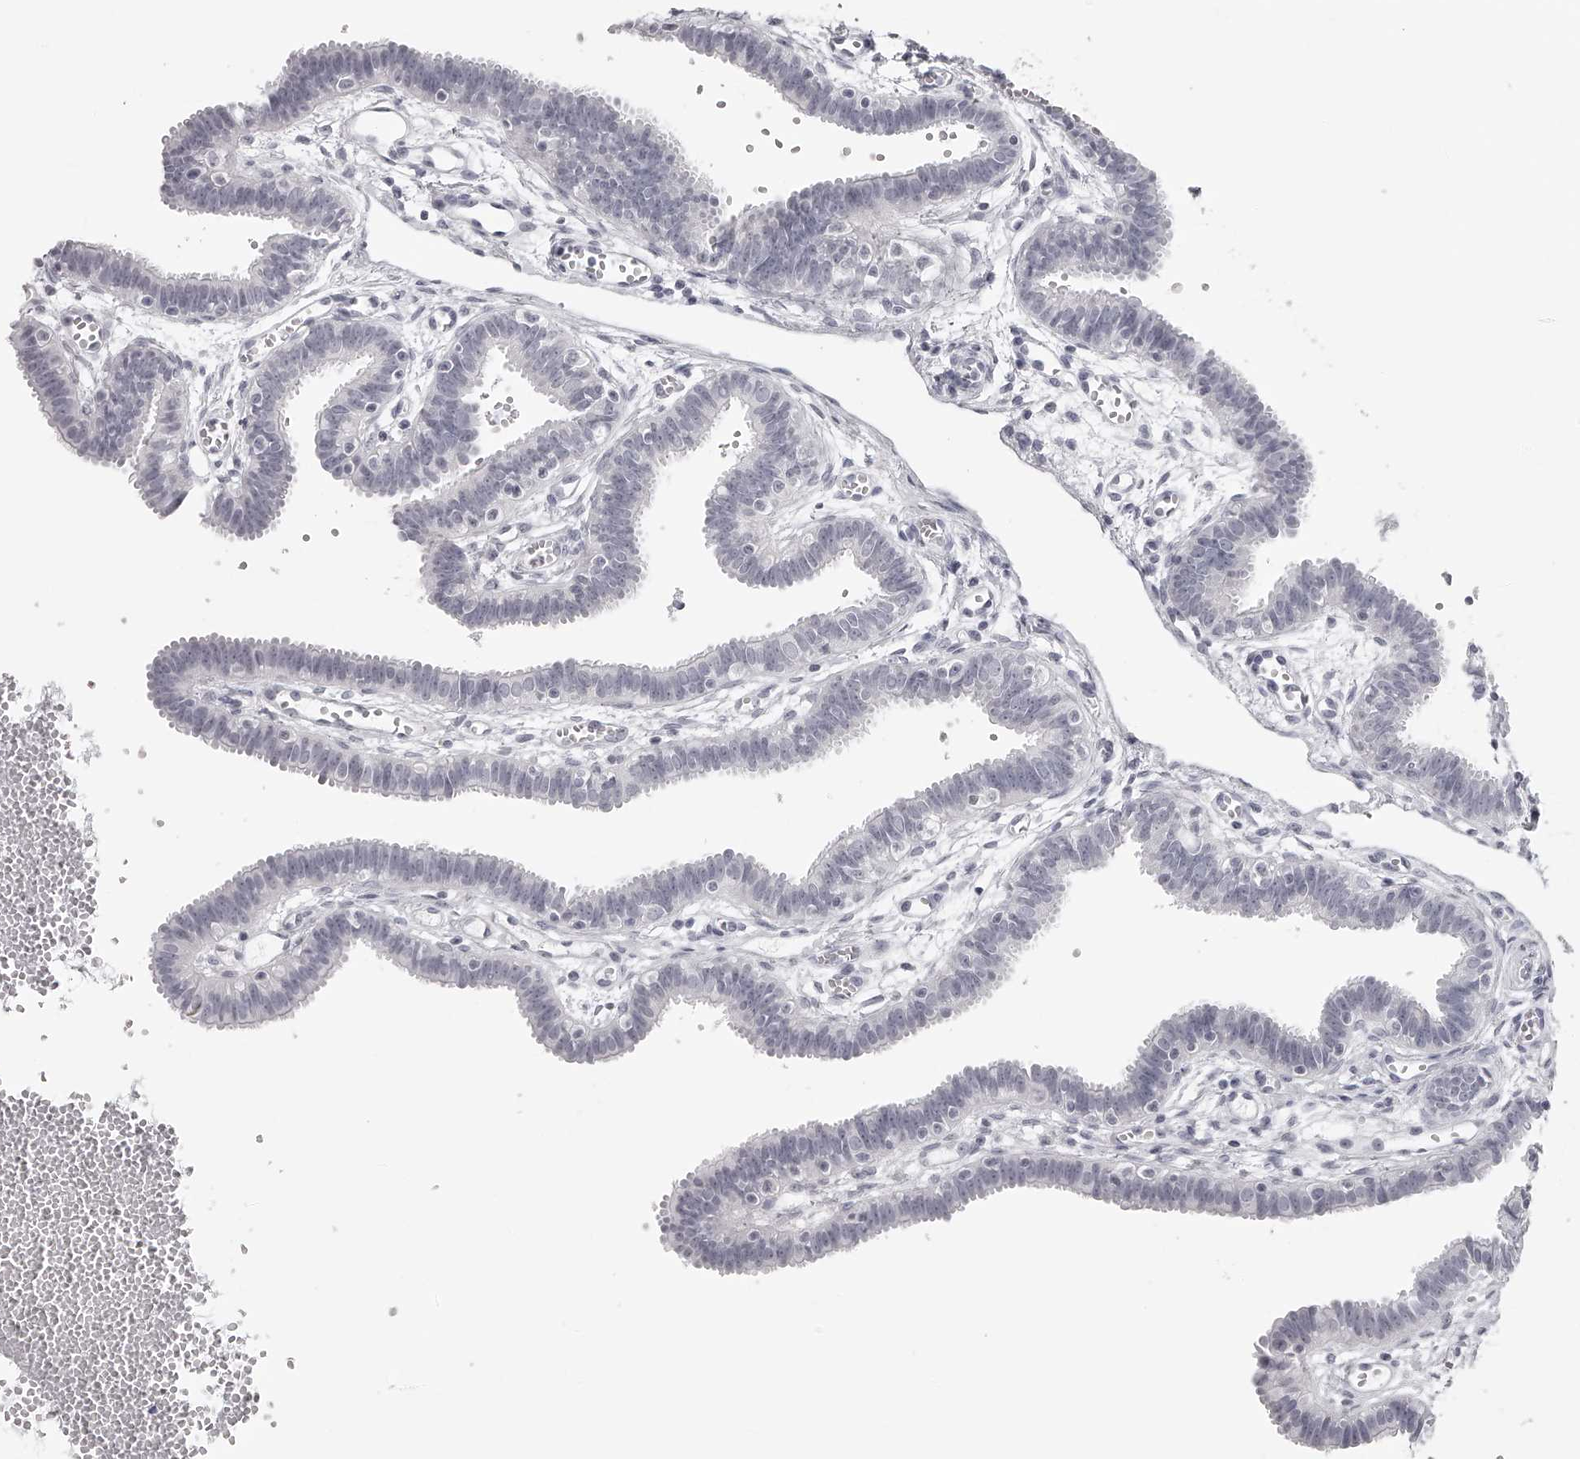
{"staining": {"intensity": "negative", "quantity": "none", "location": "none"}, "tissue": "fallopian tube", "cell_type": "Glandular cells", "image_type": "normal", "snomed": [{"axis": "morphology", "description": "Normal tissue, NOS"}, {"axis": "topography", "description": "Fallopian tube"}, {"axis": "topography", "description": "Placenta"}], "caption": "Photomicrograph shows no protein staining in glandular cells of normal fallopian tube.", "gene": "SEC11C", "patient": {"sex": "female", "age": 32}}